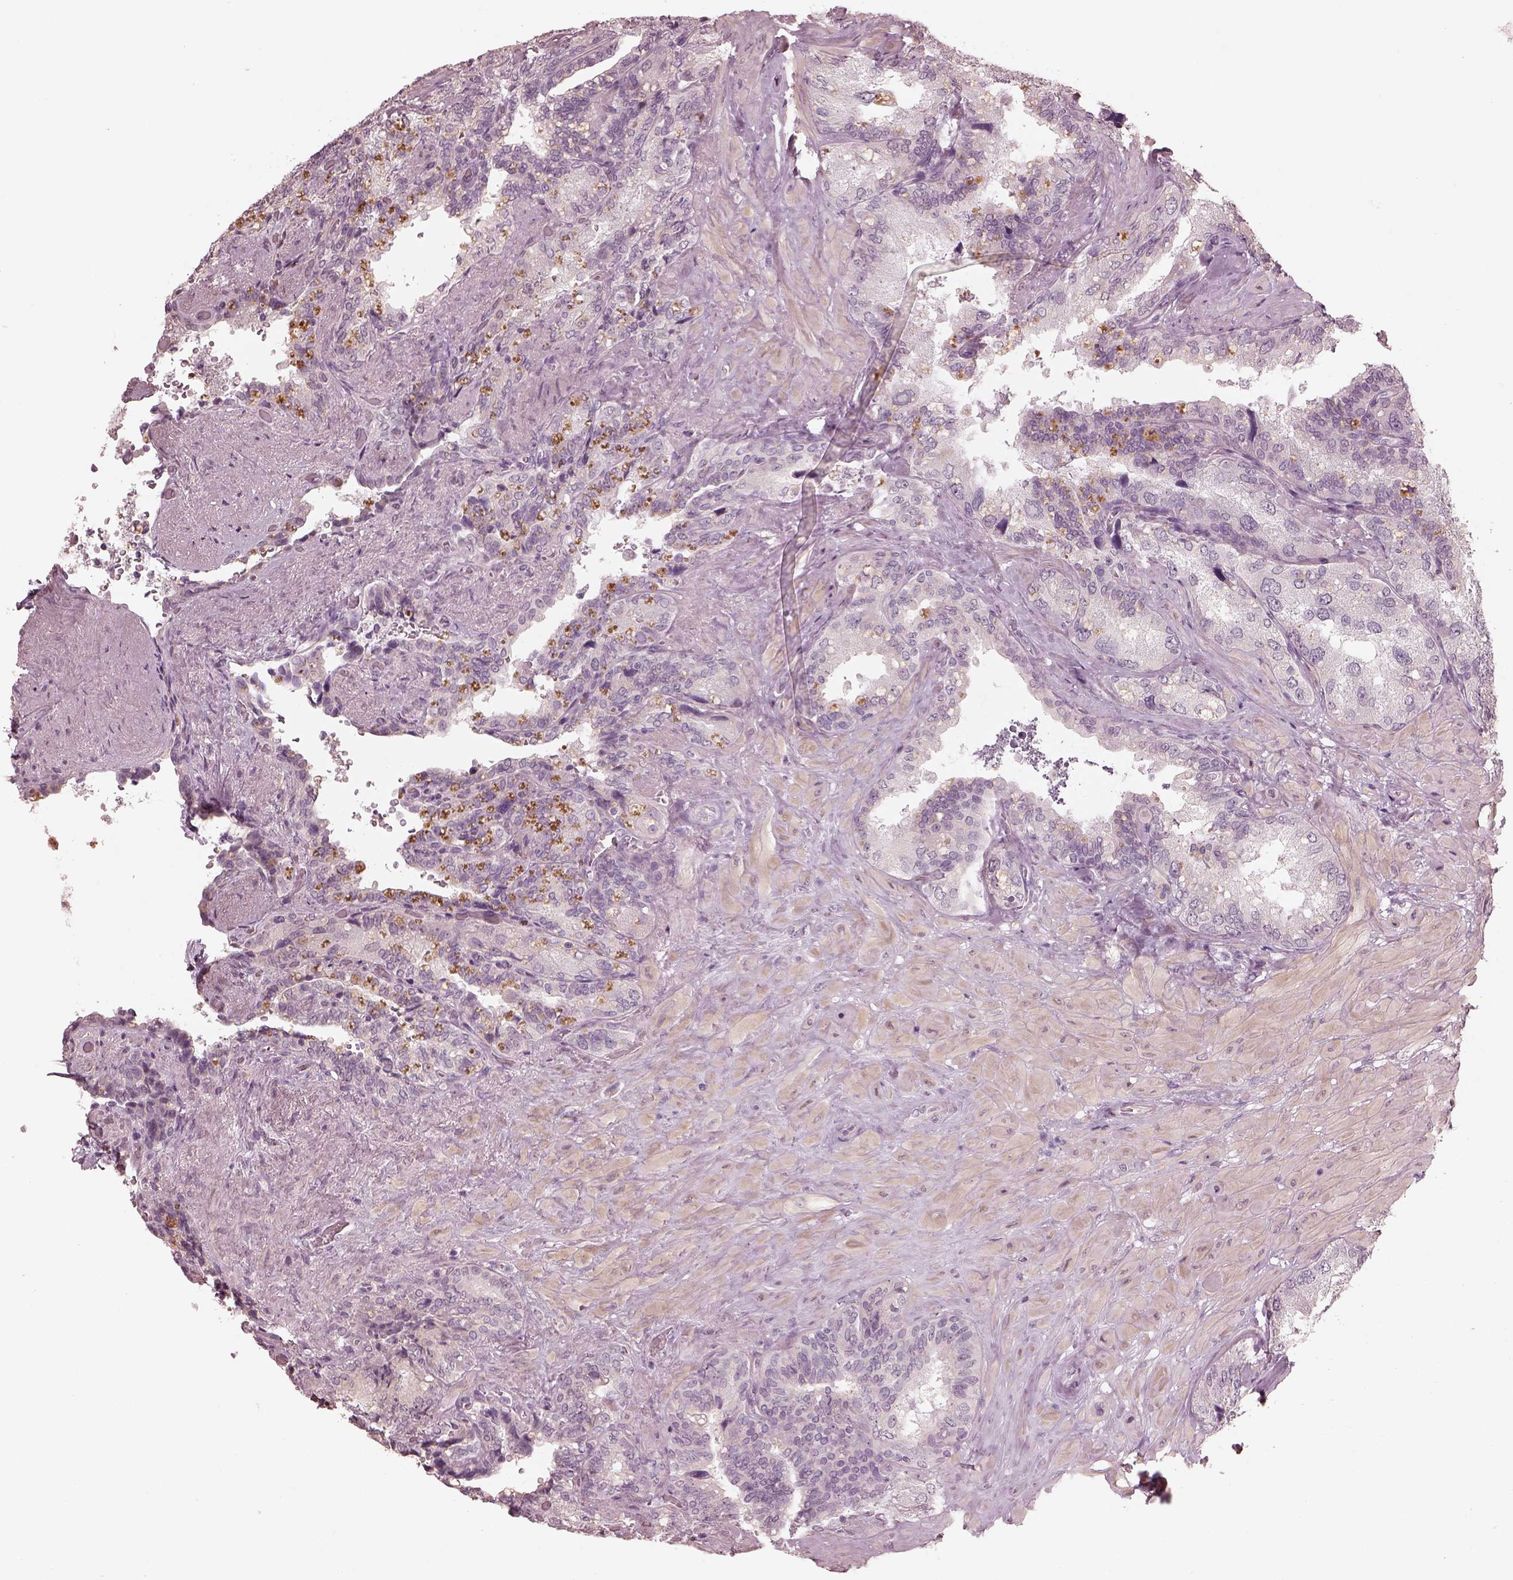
{"staining": {"intensity": "negative", "quantity": "none", "location": "none"}, "tissue": "seminal vesicle", "cell_type": "Glandular cells", "image_type": "normal", "snomed": [{"axis": "morphology", "description": "Normal tissue, NOS"}, {"axis": "topography", "description": "Seminal veicle"}], "caption": "Immunohistochemistry (IHC) image of unremarkable seminal vesicle: seminal vesicle stained with DAB exhibits no significant protein expression in glandular cells.", "gene": "OPTC", "patient": {"sex": "male", "age": 69}}